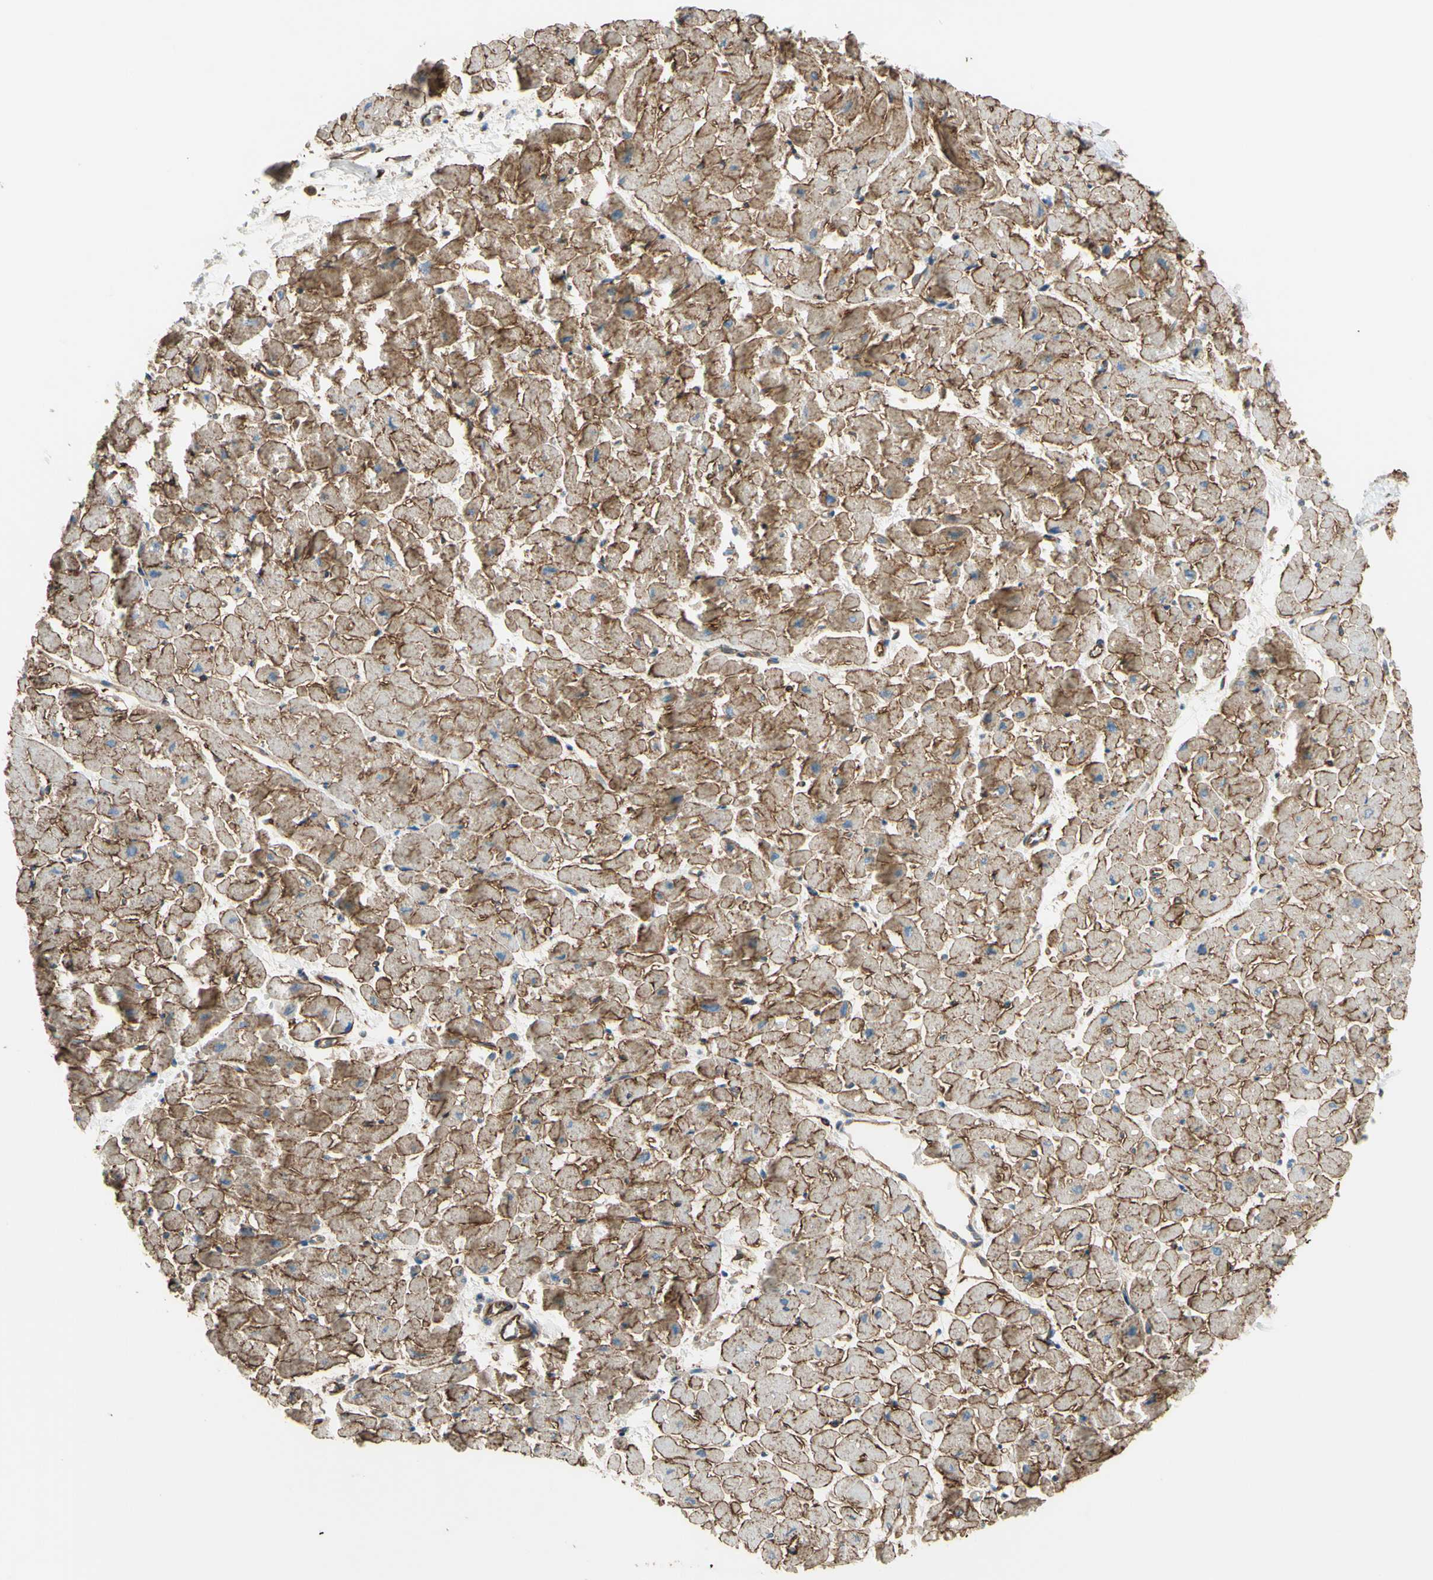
{"staining": {"intensity": "moderate", "quantity": ">75%", "location": "cytoplasmic/membranous"}, "tissue": "heart muscle", "cell_type": "Cardiomyocytes", "image_type": "normal", "snomed": [{"axis": "morphology", "description": "Normal tissue, NOS"}, {"axis": "topography", "description": "Heart"}], "caption": "Cardiomyocytes demonstrate medium levels of moderate cytoplasmic/membranous expression in approximately >75% of cells in benign heart muscle. Immunohistochemistry stains the protein of interest in brown and the nuclei are stained blue.", "gene": "TRAF2", "patient": {"sex": "male", "age": 45}}